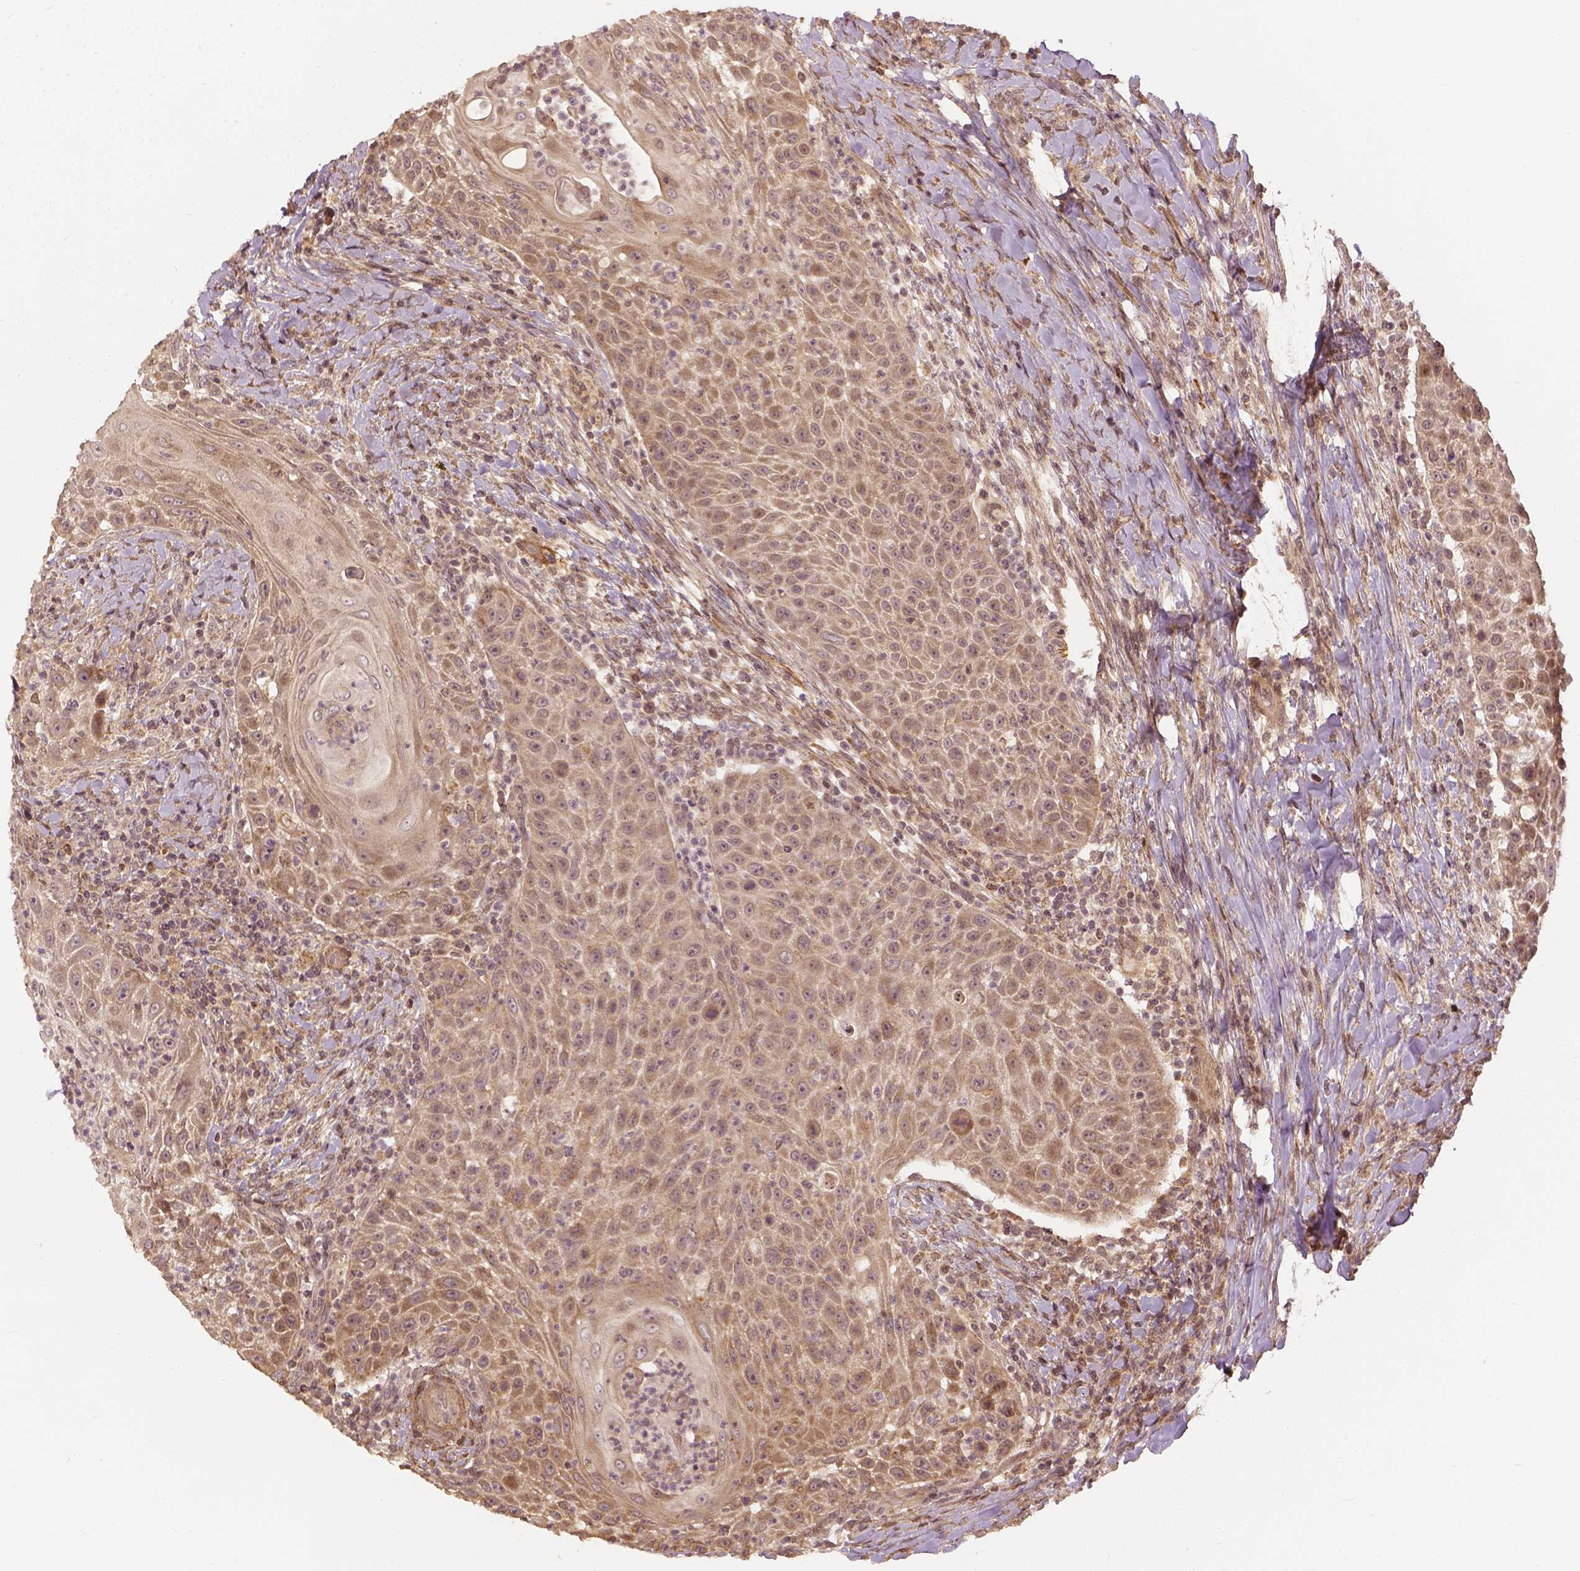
{"staining": {"intensity": "weak", "quantity": ">75%", "location": "cytoplasmic/membranous"}, "tissue": "head and neck cancer", "cell_type": "Tumor cells", "image_type": "cancer", "snomed": [{"axis": "morphology", "description": "Squamous cell carcinoma, NOS"}, {"axis": "topography", "description": "Head-Neck"}], "caption": "Brown immunohistochemical staining in human head and neck squamous cell carcinoma demonstrates weak cytoplasmic/membranous staining in approximately >75% of tumor cells.", "gene": "VEGFA", "patient": {"sex": "male", "age": 69}}